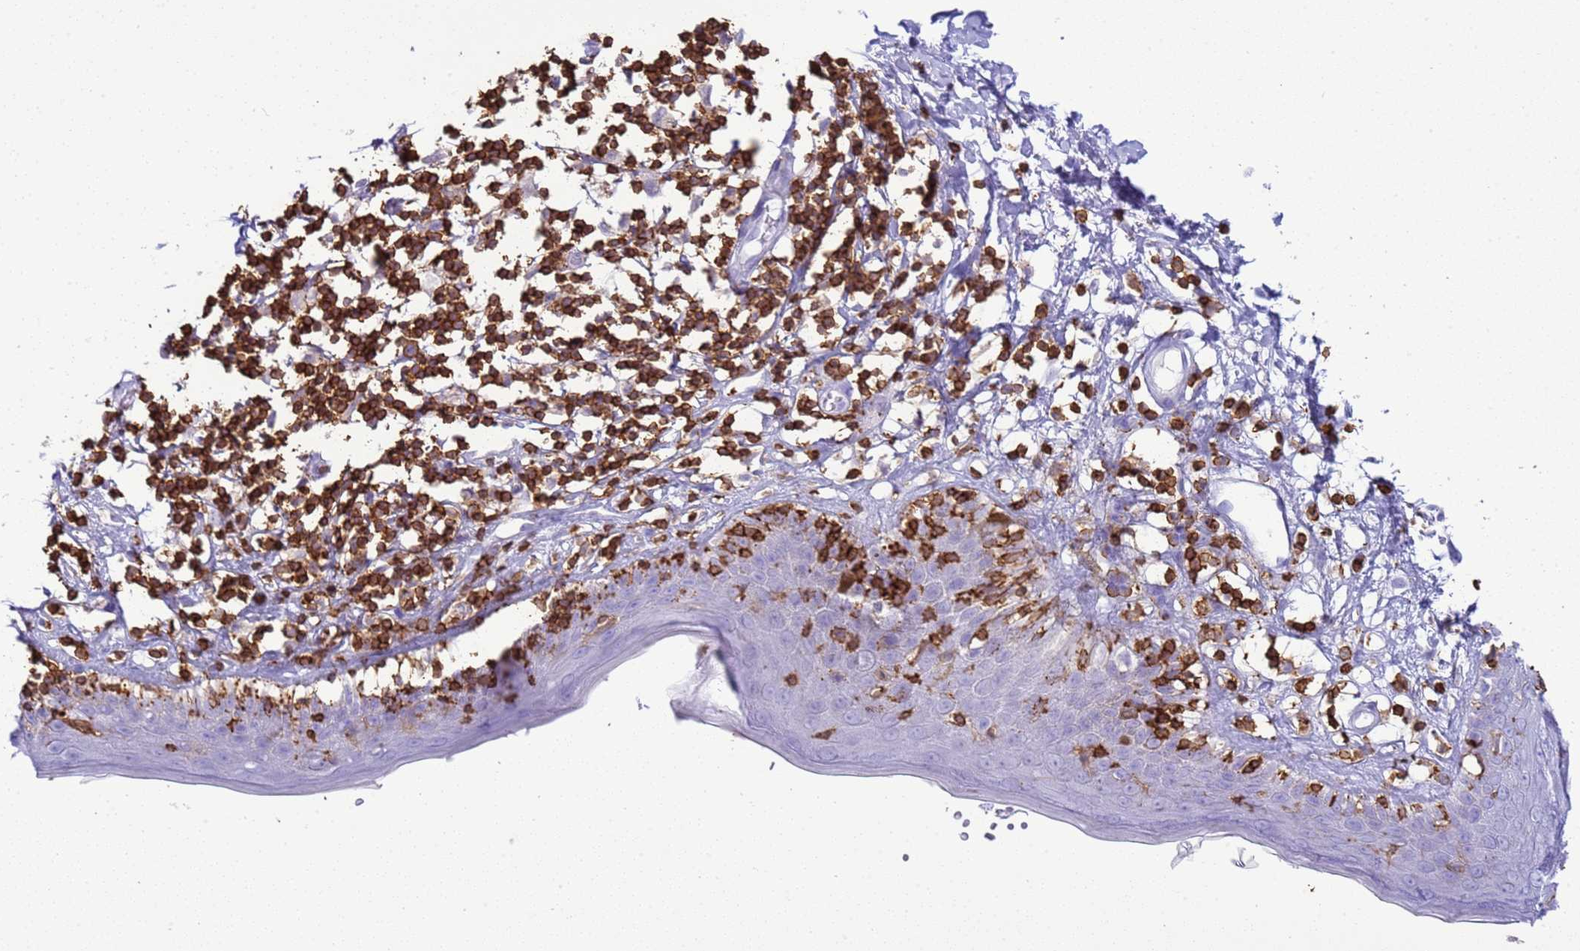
{"staining": {"intensity": "negative", "quantity": "none", "location": "none"}, "tissue": "skin", "cell_type": "Epidermal cells", "image_type": "normal", "snomed": [{"axis": "morphology", "description": "Normal tissue, NOS"}, {"axis": "topography", "description": "Adipose tissue"}, {"axis": "topography", "description": "Vascular tissue"}, {"axis": "topography", "description": "Vulva"}, {"axis": "topography", "description": "Peripheral nerve tissue"}], "caption": "The photomicrograph exhibits no significant staining in epidermal cells of skin. Brightfield microscopy of immunohistochemistry stained with DAB (3,3'-diaminobenzidine) (brown) and hematoxylin (blue), captured at high magnification.", "gene": "IRF5", "patient": {"sex": "female", "age": 86}}